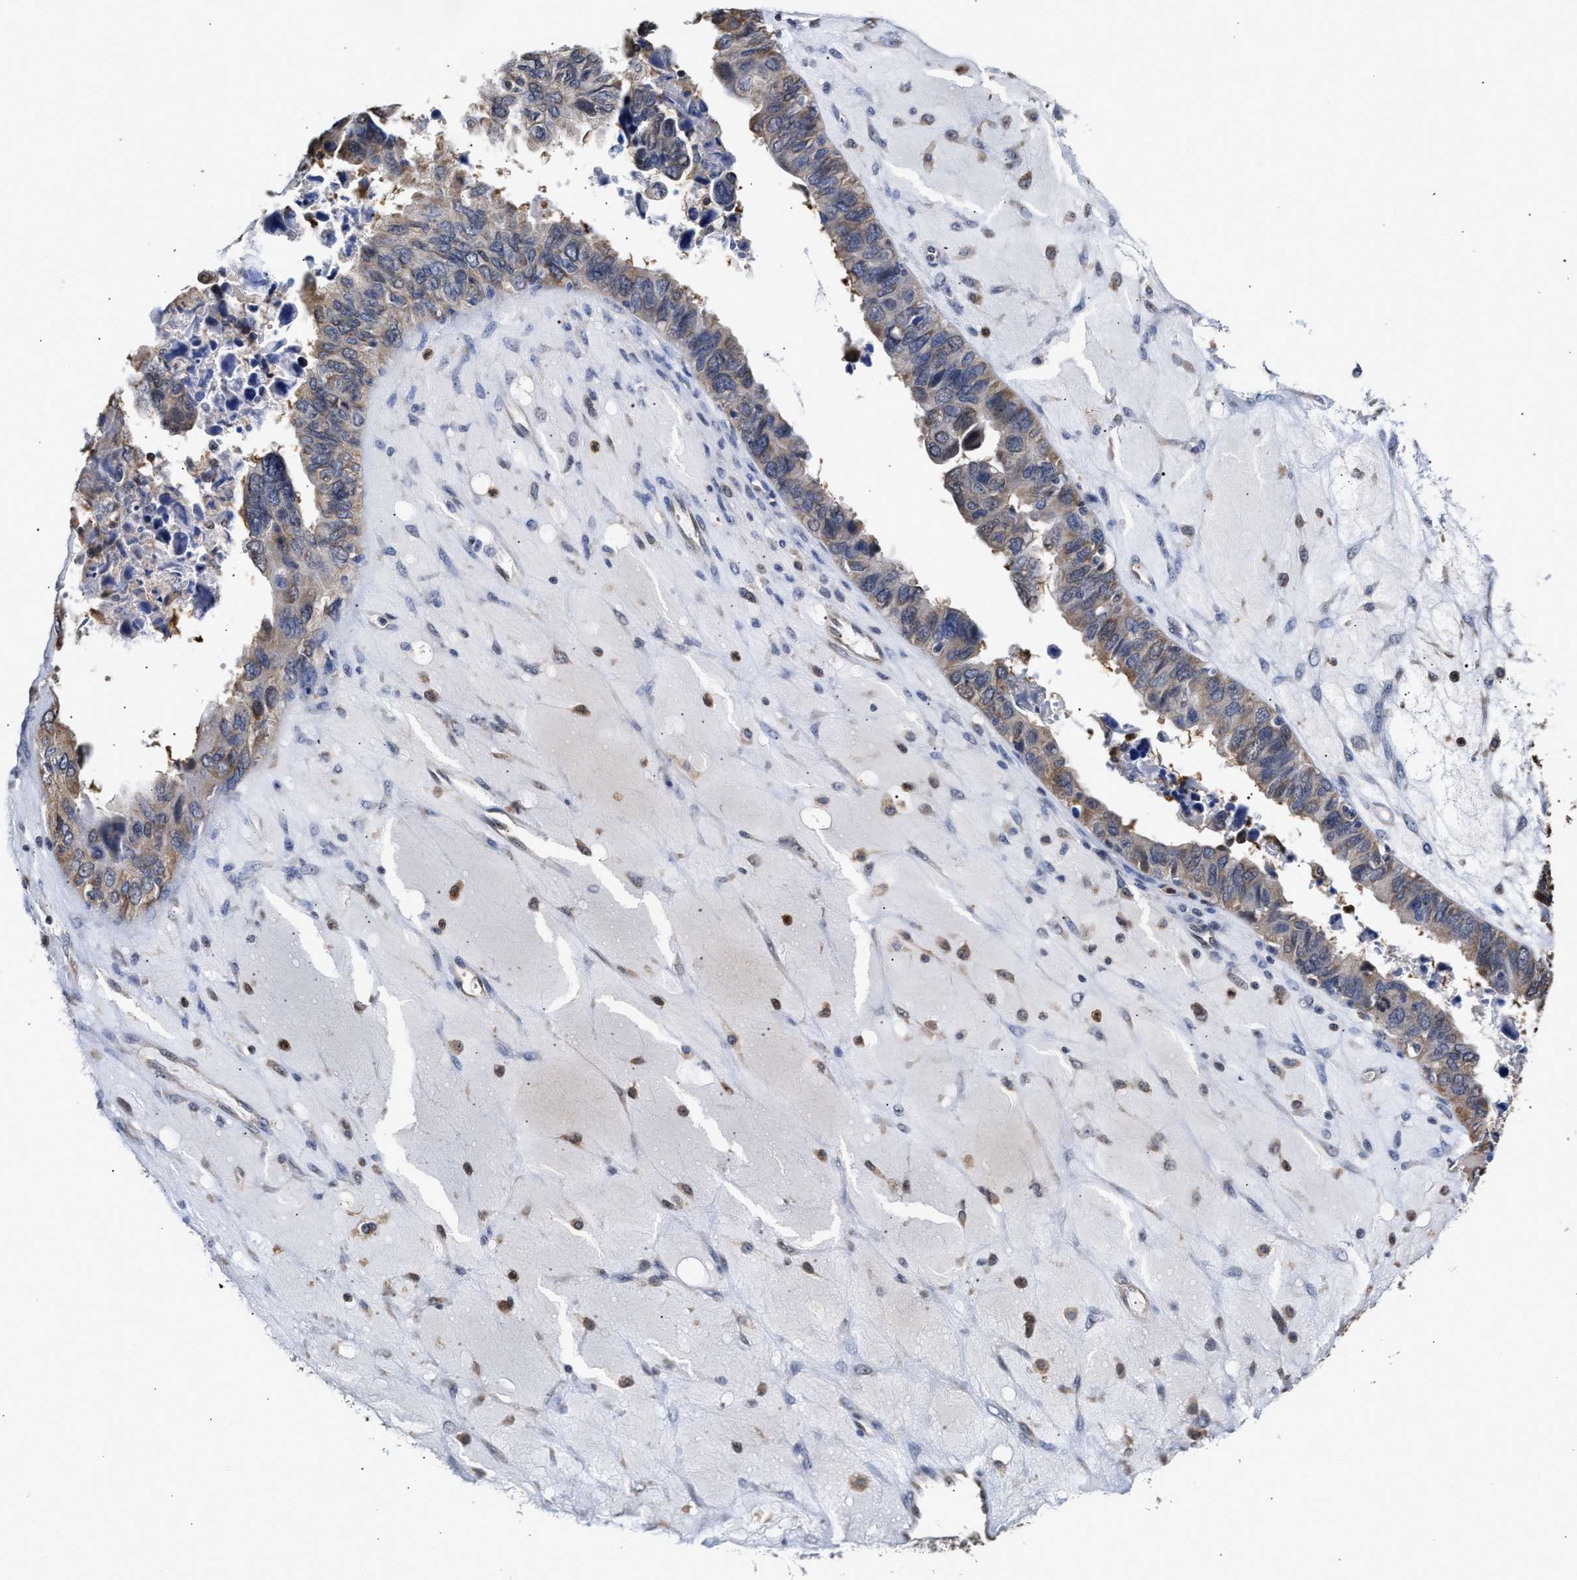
{"staining": {"intensity": "moderate", "quantity": "<25%", "location": "cytoplasmic/membranous"}, "tissue": "ovarian cancer", "cell_type": "Tumor cells", "image_type": "cancer", "snomed": [{"axis": "morphology", "description": "Cystadenocarcinoma, serous, NOS"}, {"axis": "topography", "description": "Ovary"}], "caption": "Immunohistochemistry of ovarian cancer (serous cystadenocarcinoma) demonstrates low levels of moderate cytoplasmic/membranous staining in about <25% of tumor cells.", "gene": "KLHDC1", "patient": {"sex": "female", "age": 79}}